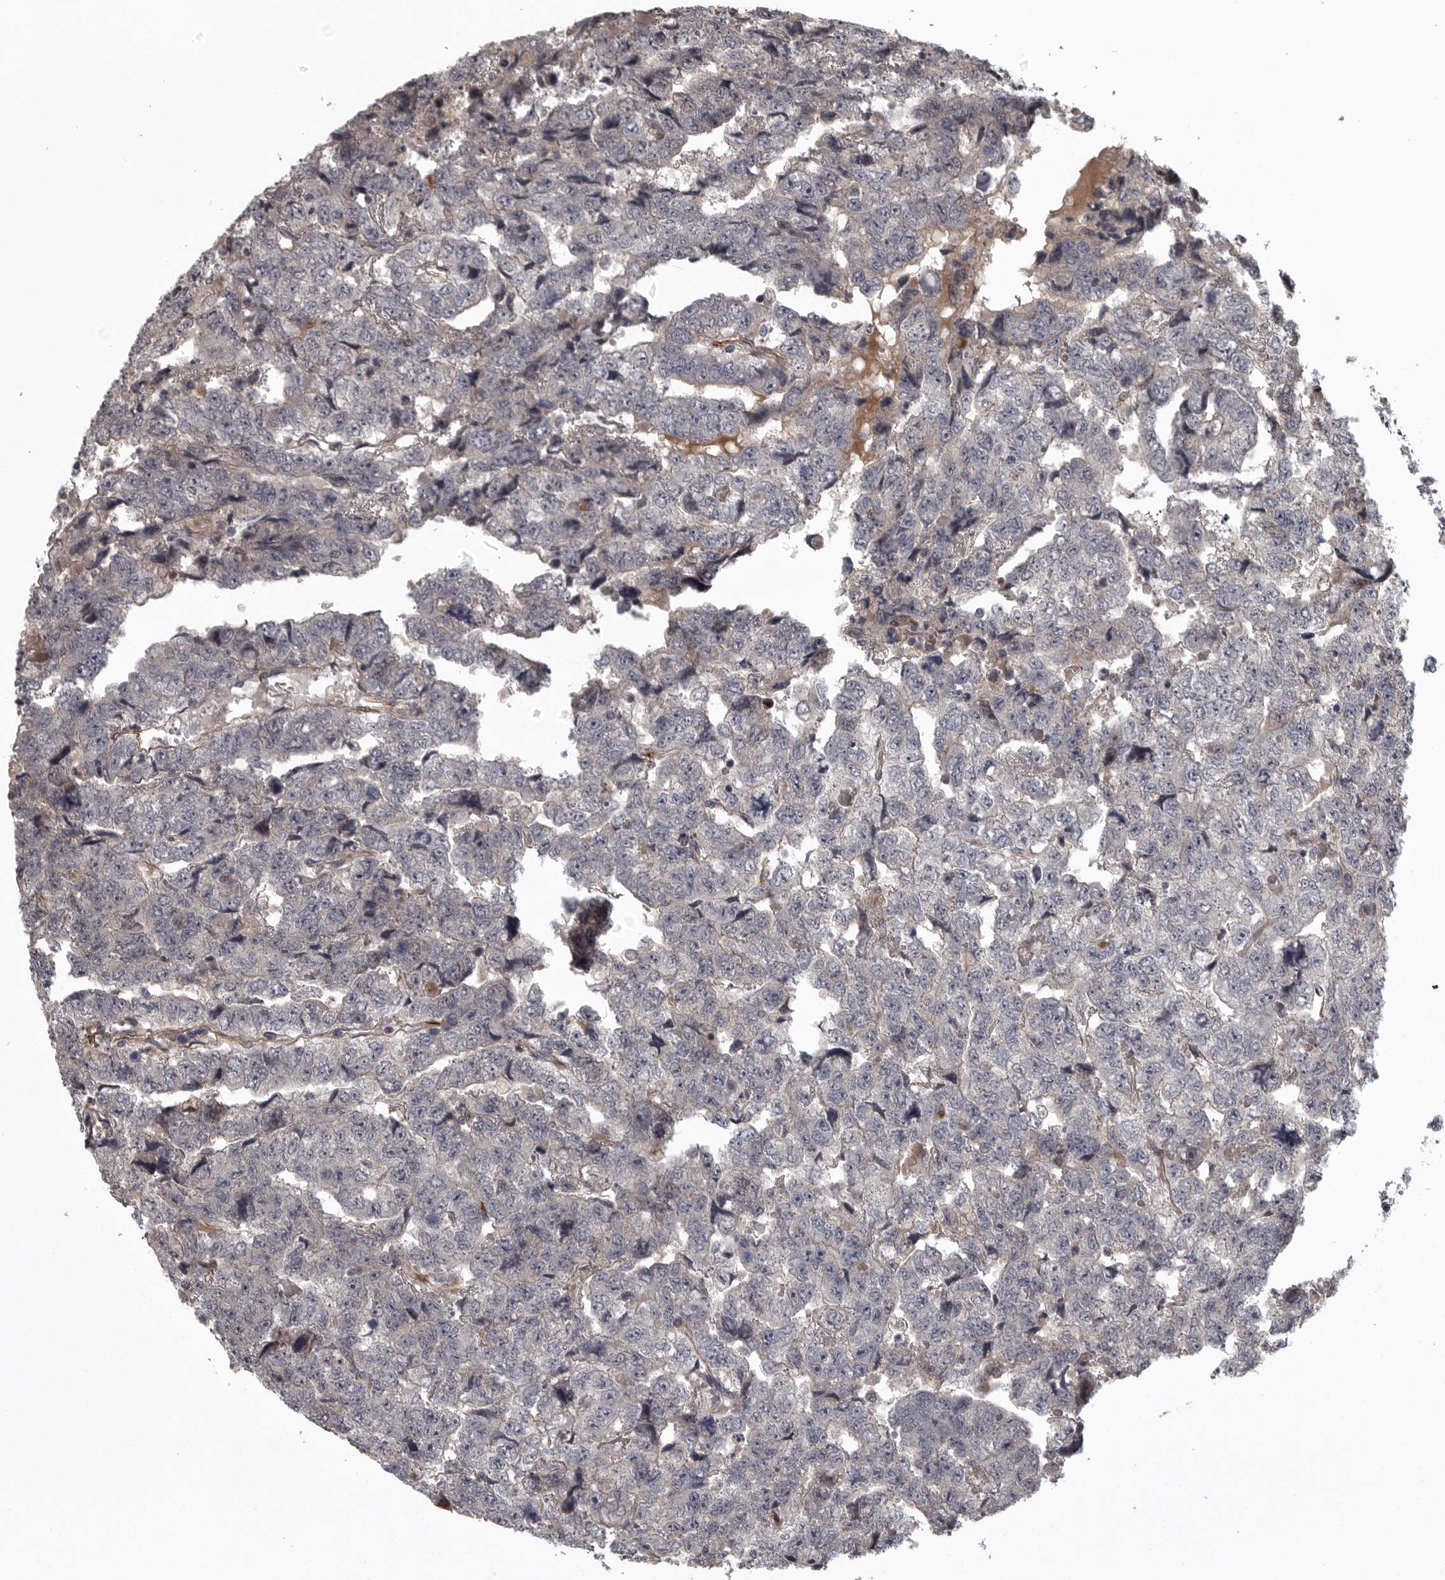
{"staining": {"intensity": "negative", "quantity": "none", "location": "none"}, "tissue": "testis cancer", "cell_type": "Tumor cells", "image_type": "cancer", "snomed": [{"axis": "morphology", "description": "Carcinoma, Embryonal, NOS"}, {"axis": "topography", "description": "Testis"}], "caption": "There is no significant positivity in tumor cells of testis cancer. (Brightfield microscopy of DAB (3,3'-diaminobenzidine) IHC at high magnification).", "gene": "FAAP100", "patient": {"sex": "male", "age": 36}}